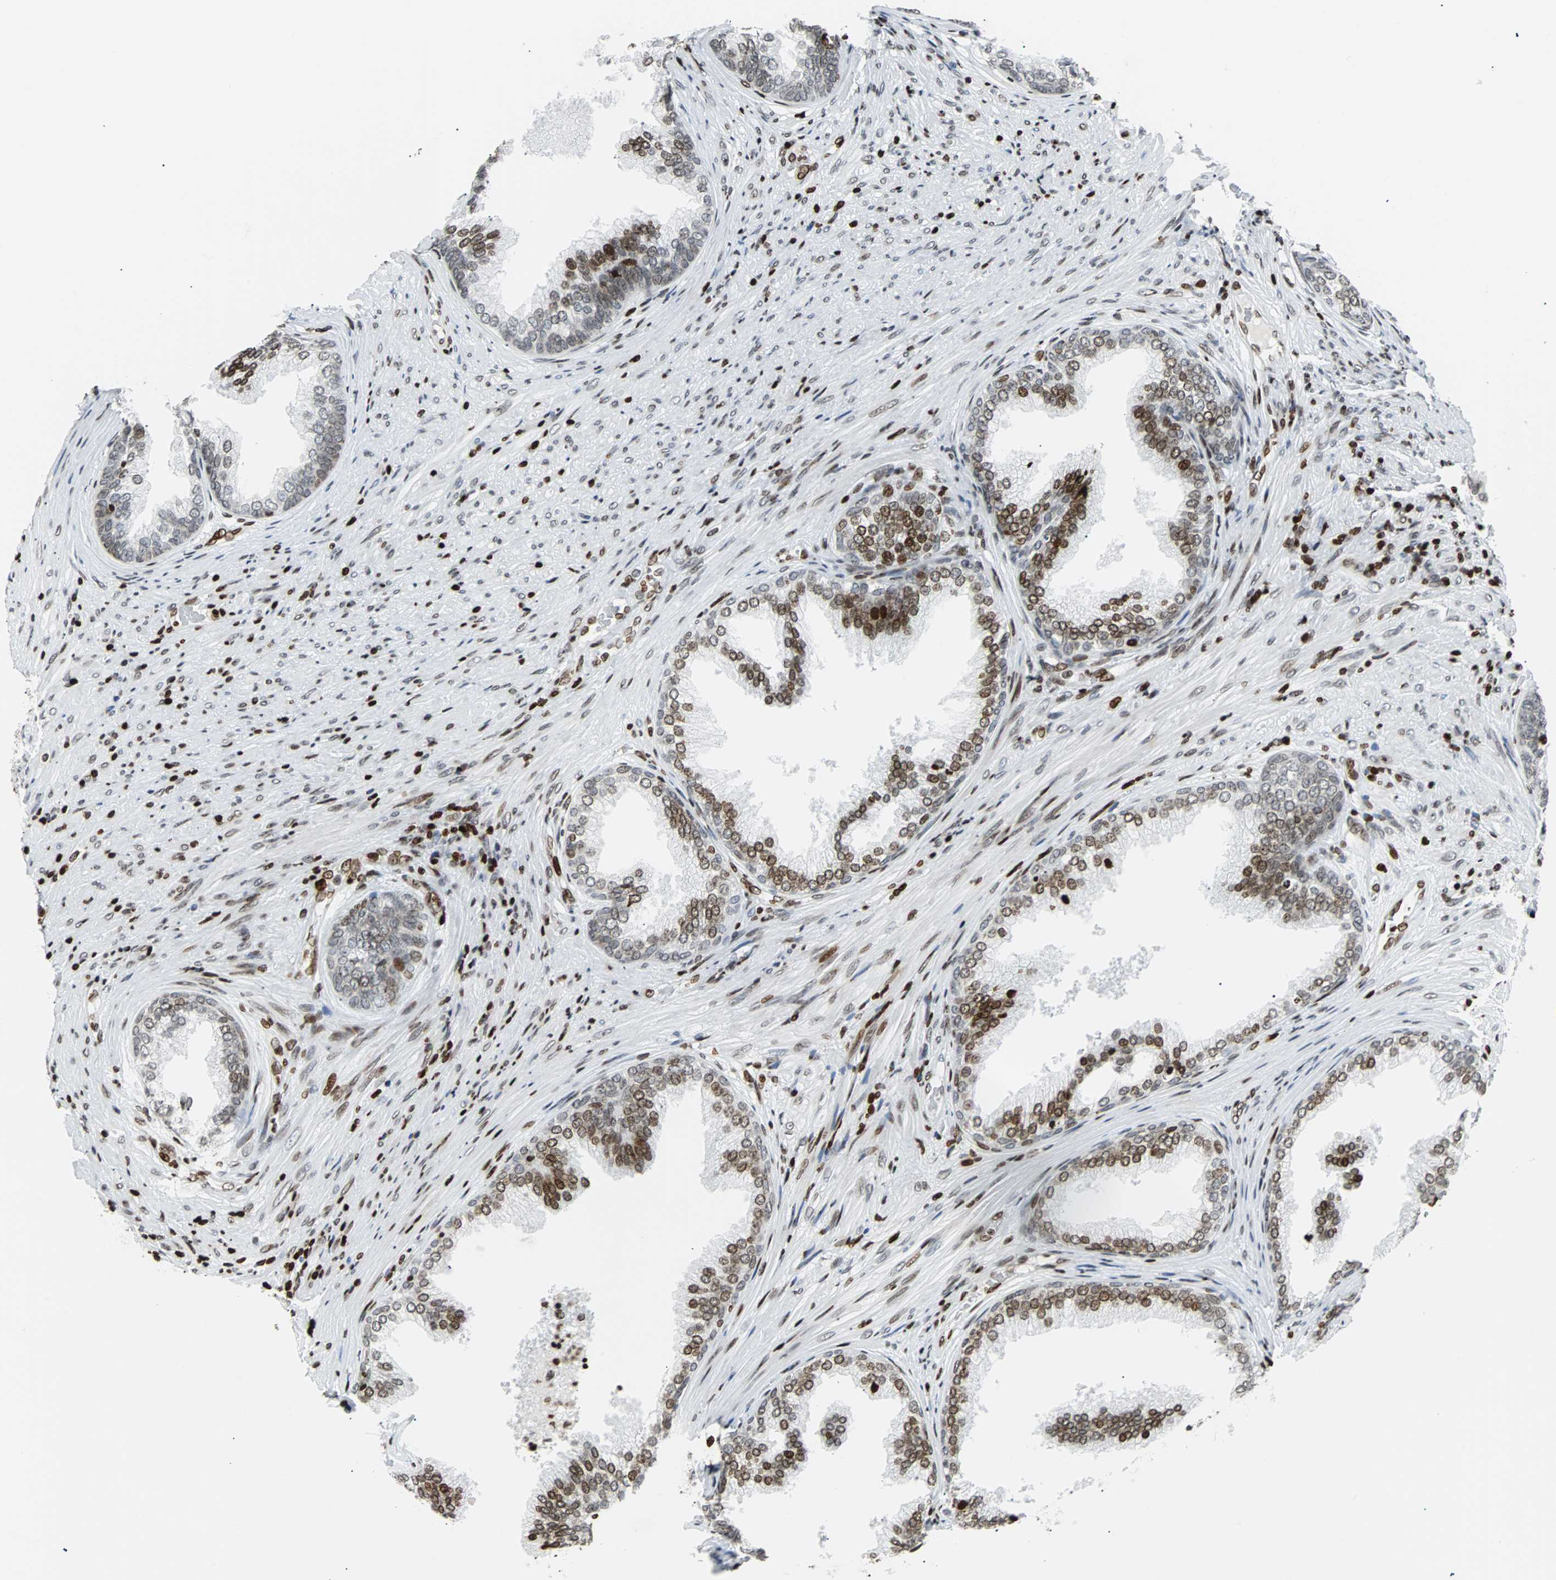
{"staining": {"intensity": "moderate", "quantity": "25%-75%", "location": "nuclear"}, "tissue": "prostate", "cell_type": "Glandular cells", "image_type": "normal", "snomed": [{"axis": "morphology", "description": "Normal tissue, NOS"}, {"axis": "topography", "description": "Prostate"}], "caption": "Immunohistochemical staining of unremarkable prostate demonstrates medium levels of moderate nuclear staining in approximately 25%-75% of glandular cells. (IHC, brightfield microscopy, high magnification).", "gene": "ZNF131", "patient": {"sex": "male", "age": 76}}